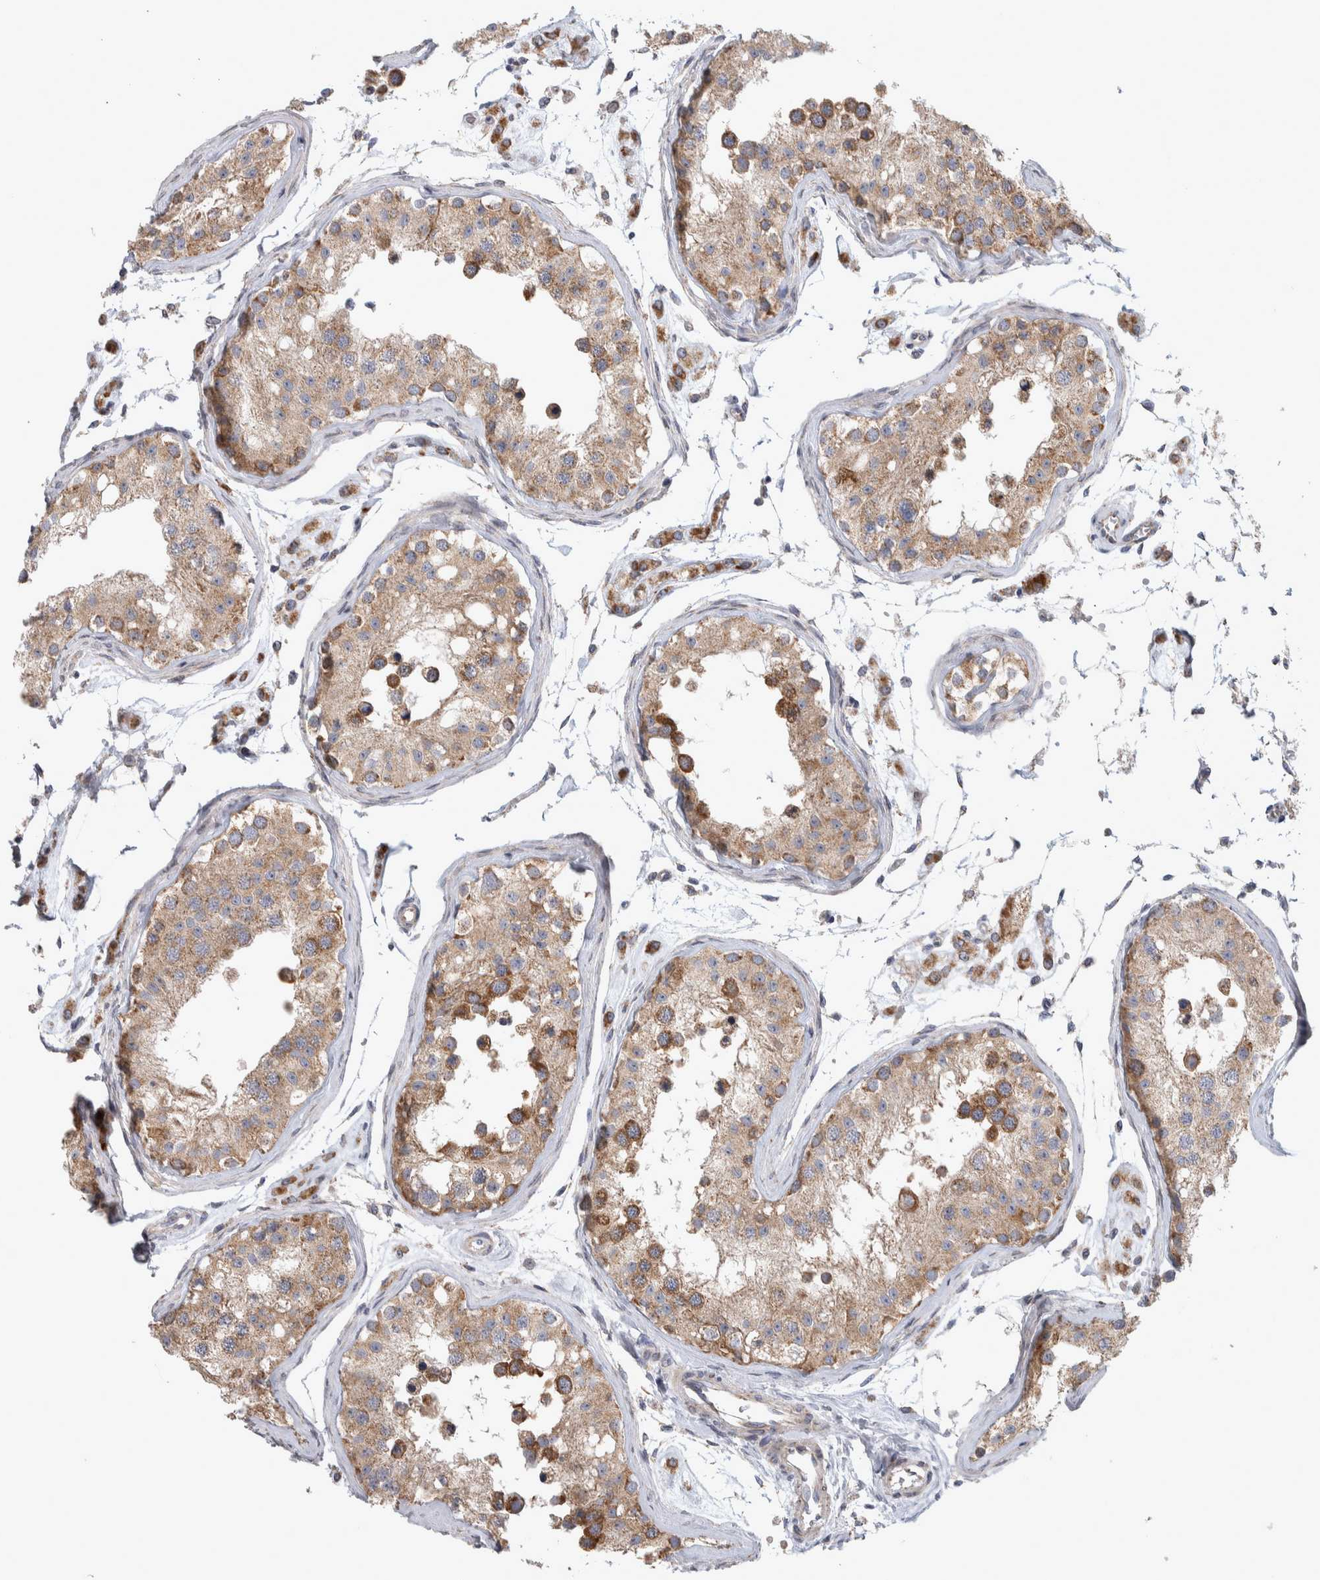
{"staining": {"intensity": "moderate", "quantity": ">75%", "location": "cytoplasmic/membranous"}, "tissue": "testis", "cell_type": "Cells in seminiferous ducts", "image_type": "normal", "snomed": [{"axis": "morphology", "description": "Normal tissue, NOS"}, {"axis": "morphology", "description": "Adenocarcinoma, metastatic, NOS"}, {"axis": "topography", "description": "Testis"}], "caption": "IHC image of benign testis: human testis stained using immunohistochemistry demonstrates medium levels of moderate protein expression localized specifically in the cytoplasmic/membranous of cells in seminiferous ducts, appearing as a cytoplasmic/membranous brown color.", "gene": "SCO1", "patient": {"sex": "male", "age": 26}}